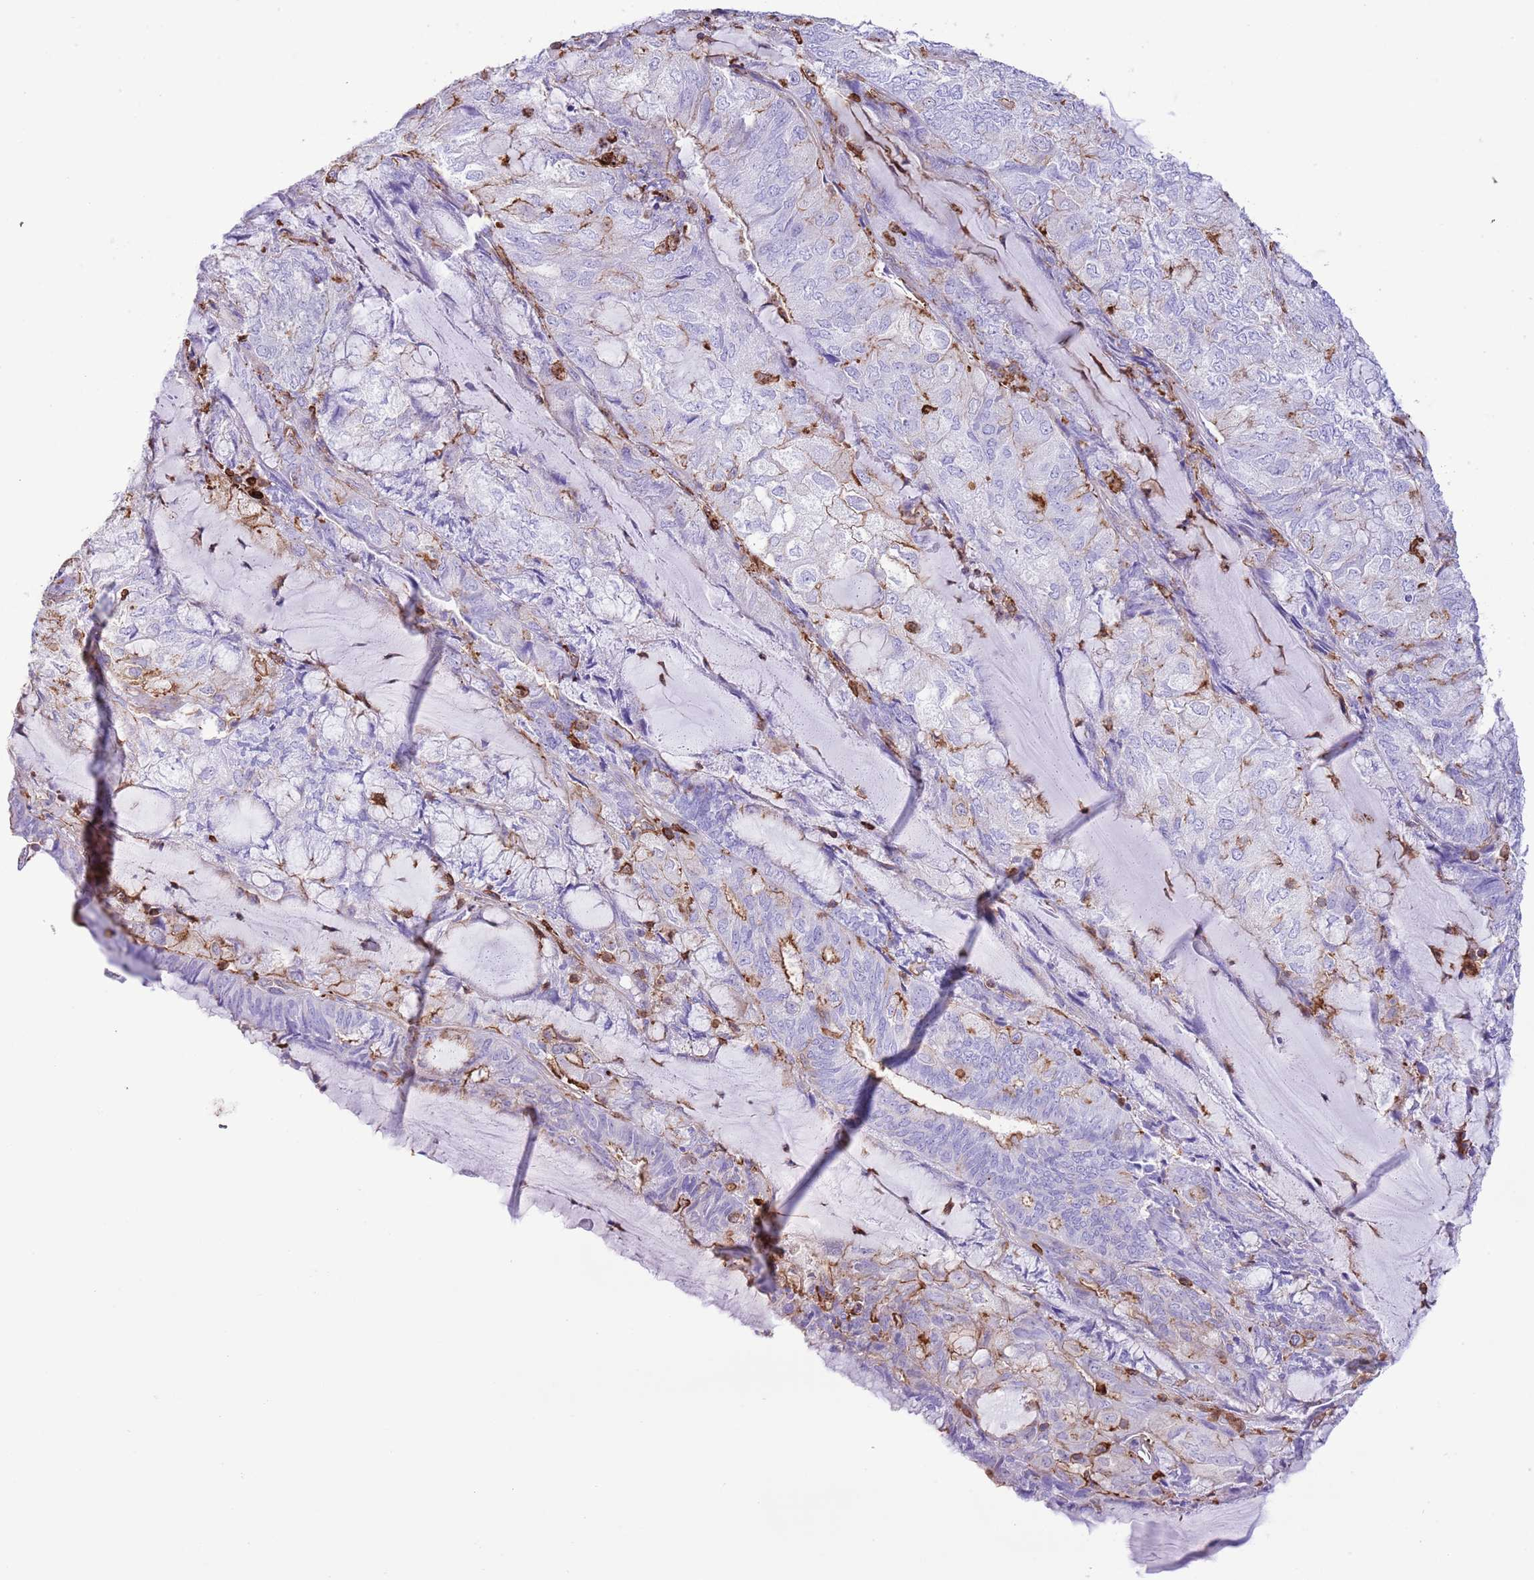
{"staining": {"intensity": "moderate", "quantity": "<25%", "location": "cytoplasmic/membranous"}, "tissue": "endometrial cancer", "cell_type": "Tumor cells", "image_type": "cancer", "snomed": [{"axis": "morphology", "description": "Adenocarcinoma, NOS"}, {"axis": "topography", "description": "Endometrium"}], "caption": "This is a histology image of IHC staining of endometrial cancer (adenocarcinoma), which shows moderate staining in the cytoplasmic/membranous of tumor cells.", "gene": "EFHD2", "patient": {"sex": "female", "age": 81}}